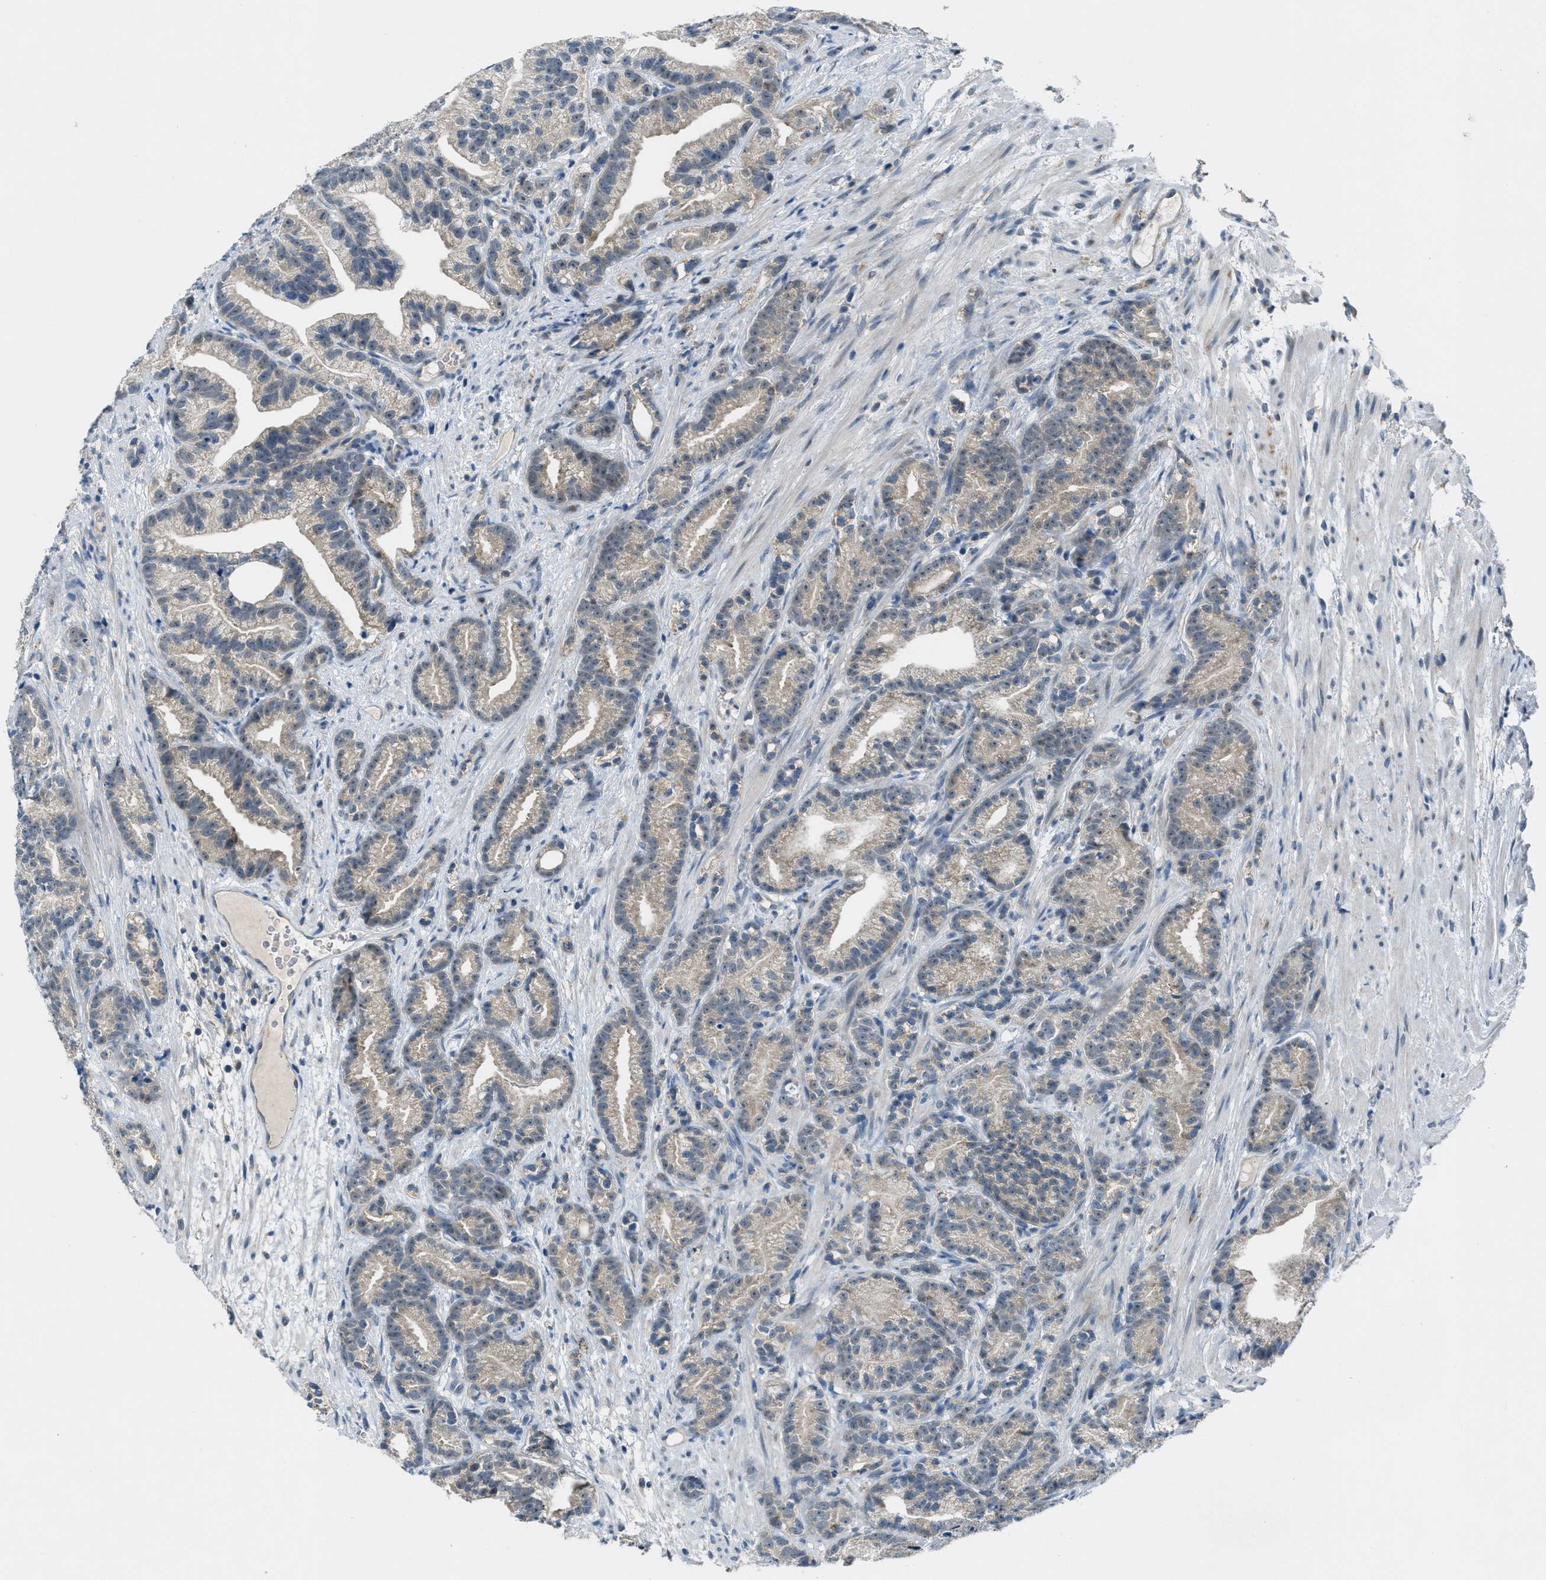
{"staining": {"intensity": "weak", "quantity": "<25%", "location": "cytoplasmic/membranous"}, "tissue": "prostate cancer", "cell_type": "Tumor cells", "image_type": "cancer", "snomed": [{"axis": "morphology", "description": "Adenocarcinoma, Low grade"}, {"axis": "topography", "description": "Prostate"}], "caption": "High magnification brightfield microscopy of prostate cancer stained with DAB (3,3'-diaminobenzidine) (brown) and counterstained with hematoxylin (blue): tumor cells show no significant expression.", "gene": "CDON", "patient": {"sex": "male", "age": 89}}